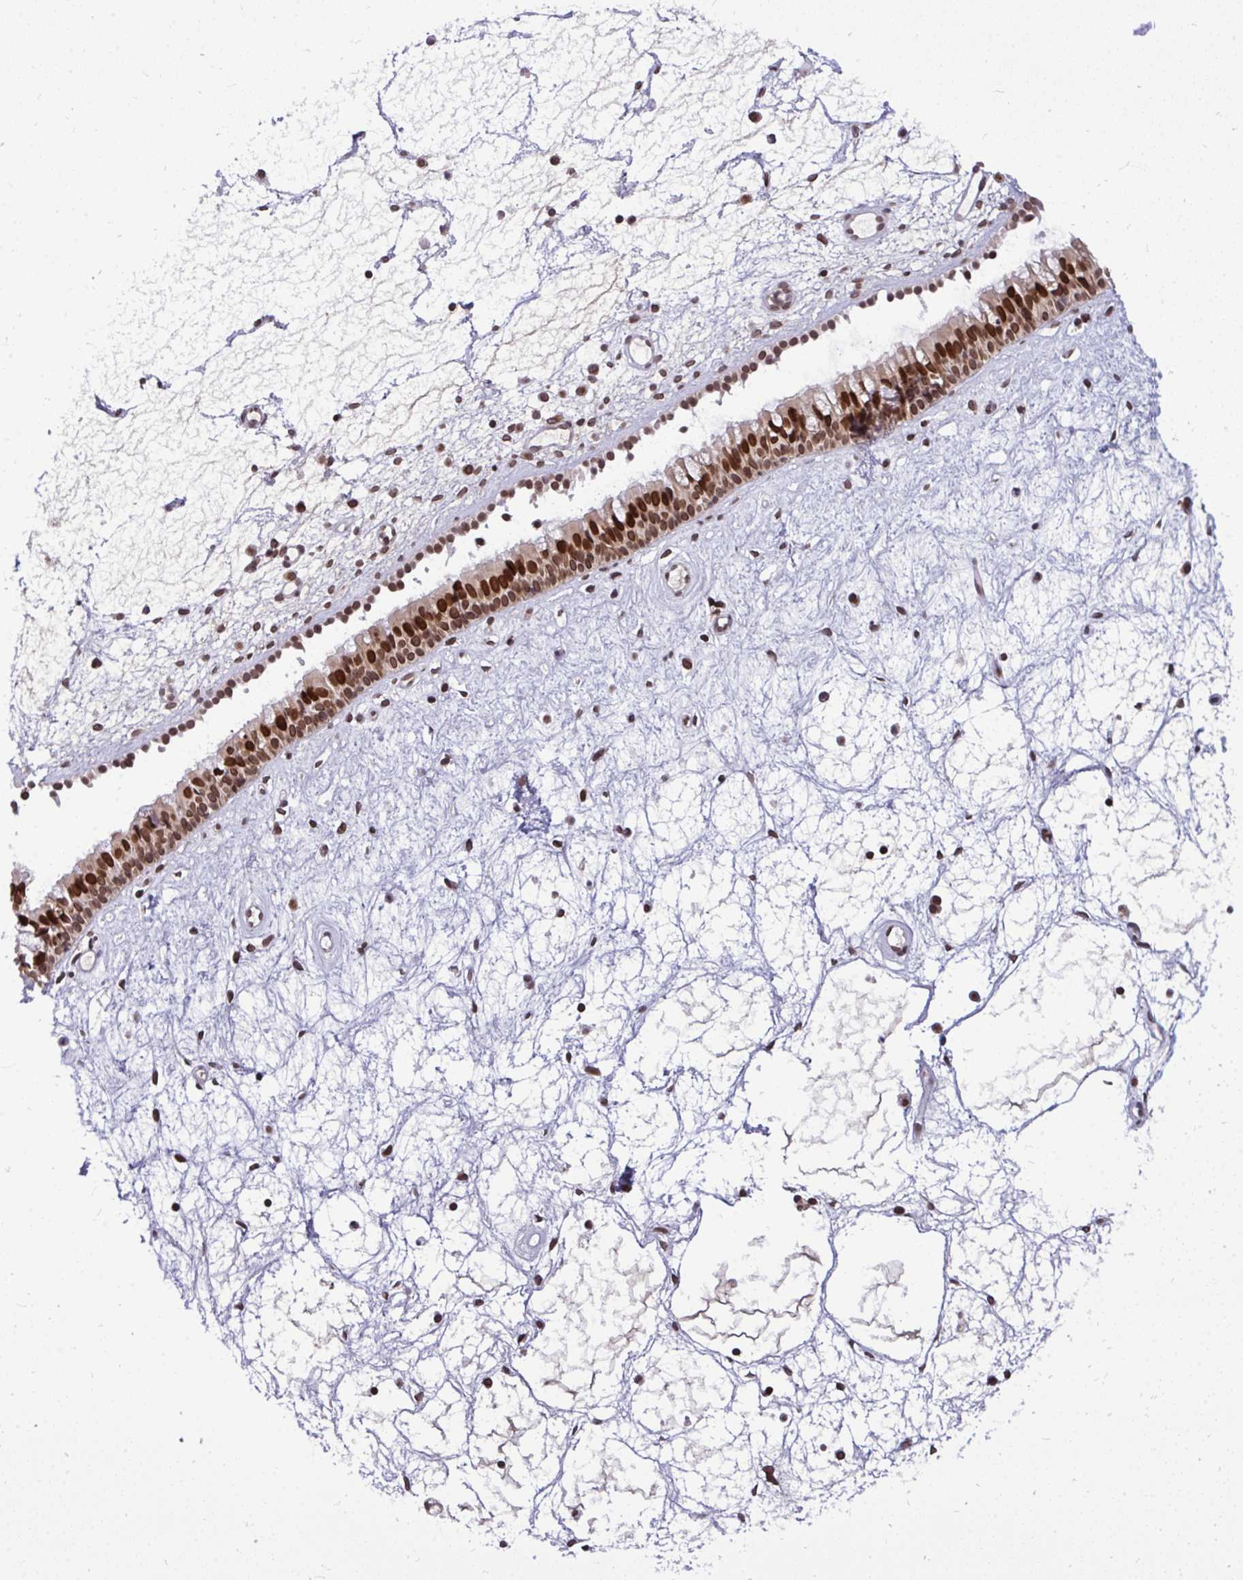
{"staining": {"intensity": "moderate", "quantity": ">75%", "location": "nuclear"}, "tissue": "nasopharynx", "cell_type": "Respiratory epithelial cells", "image_type": "normal", "snomed": [{"axis": "morphology", "description": "Normal tissue, NOS"}, {"axis": "topography", "description": "Nasopharynx"}], "caption": "Benign nasopharynx shows moderate nuclear expression in about >75% of respiratory epithelial cells Ihc stains the protein of interest in brown and the nuclei are stained blue..", "gene": "JPT1", "patient": {"sex": "male", "age": 69}}